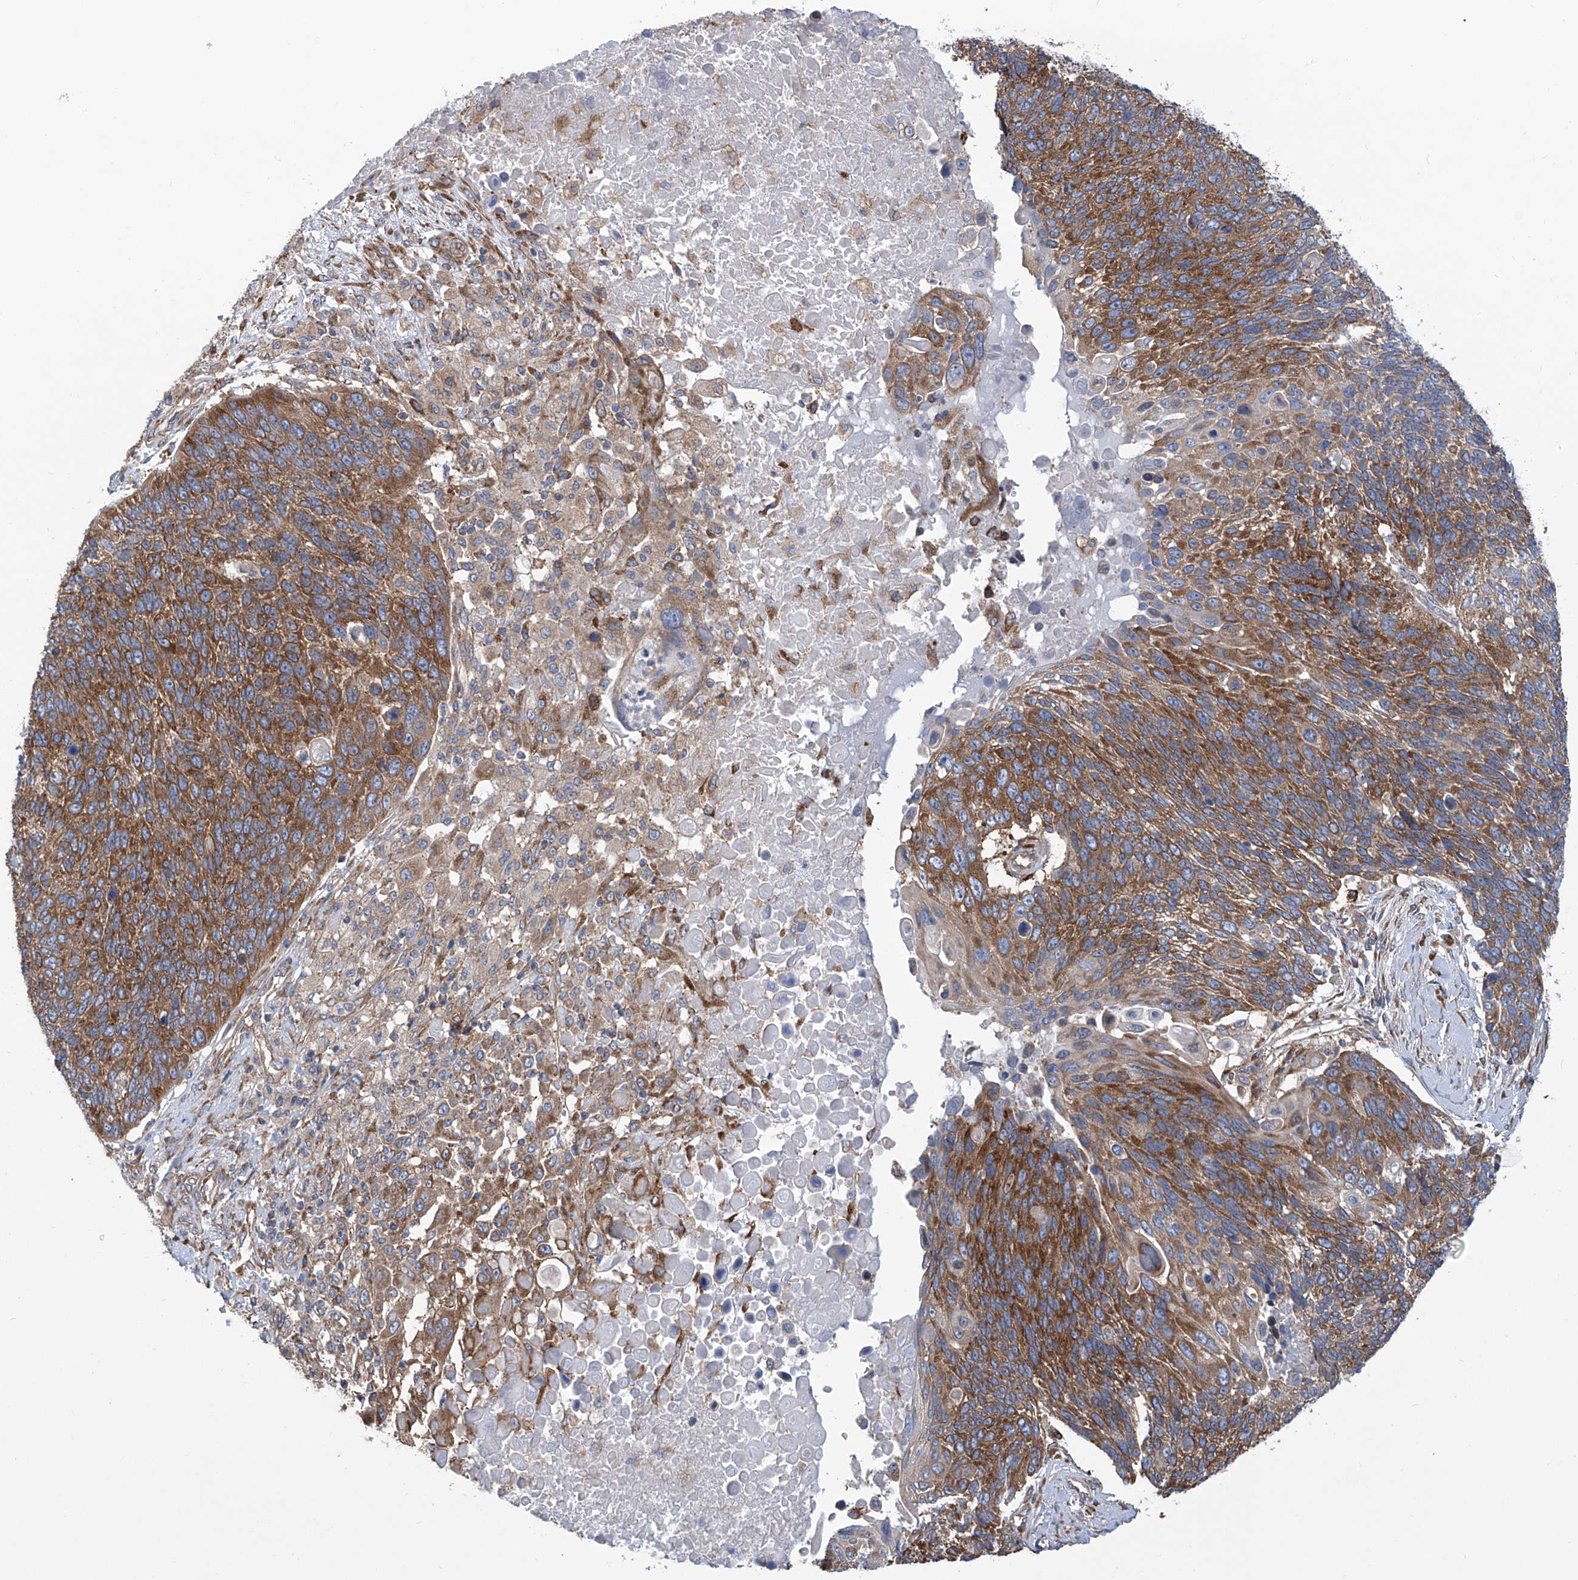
{"staining": {"intensity": "strong", "quantity": ">75%", "location": "cytoplasmic/membranous"}, "tissue": "lung cancer", "cell_type": "Tumor cells", "image_type": "cancer", "snomed": [{"axis": "morphology", "description": "Squamous cell carcinoma, NOS"}, {"axis": "topography", "description": "Lung"}], "caption": "Strong cytoplasmic/membranous staining is present in approximately >75% of tumor cells in lung cancer (squamous cell carcinoma).", "gene": "SENP2", "patient": {"sex": "male", "age": 66}}